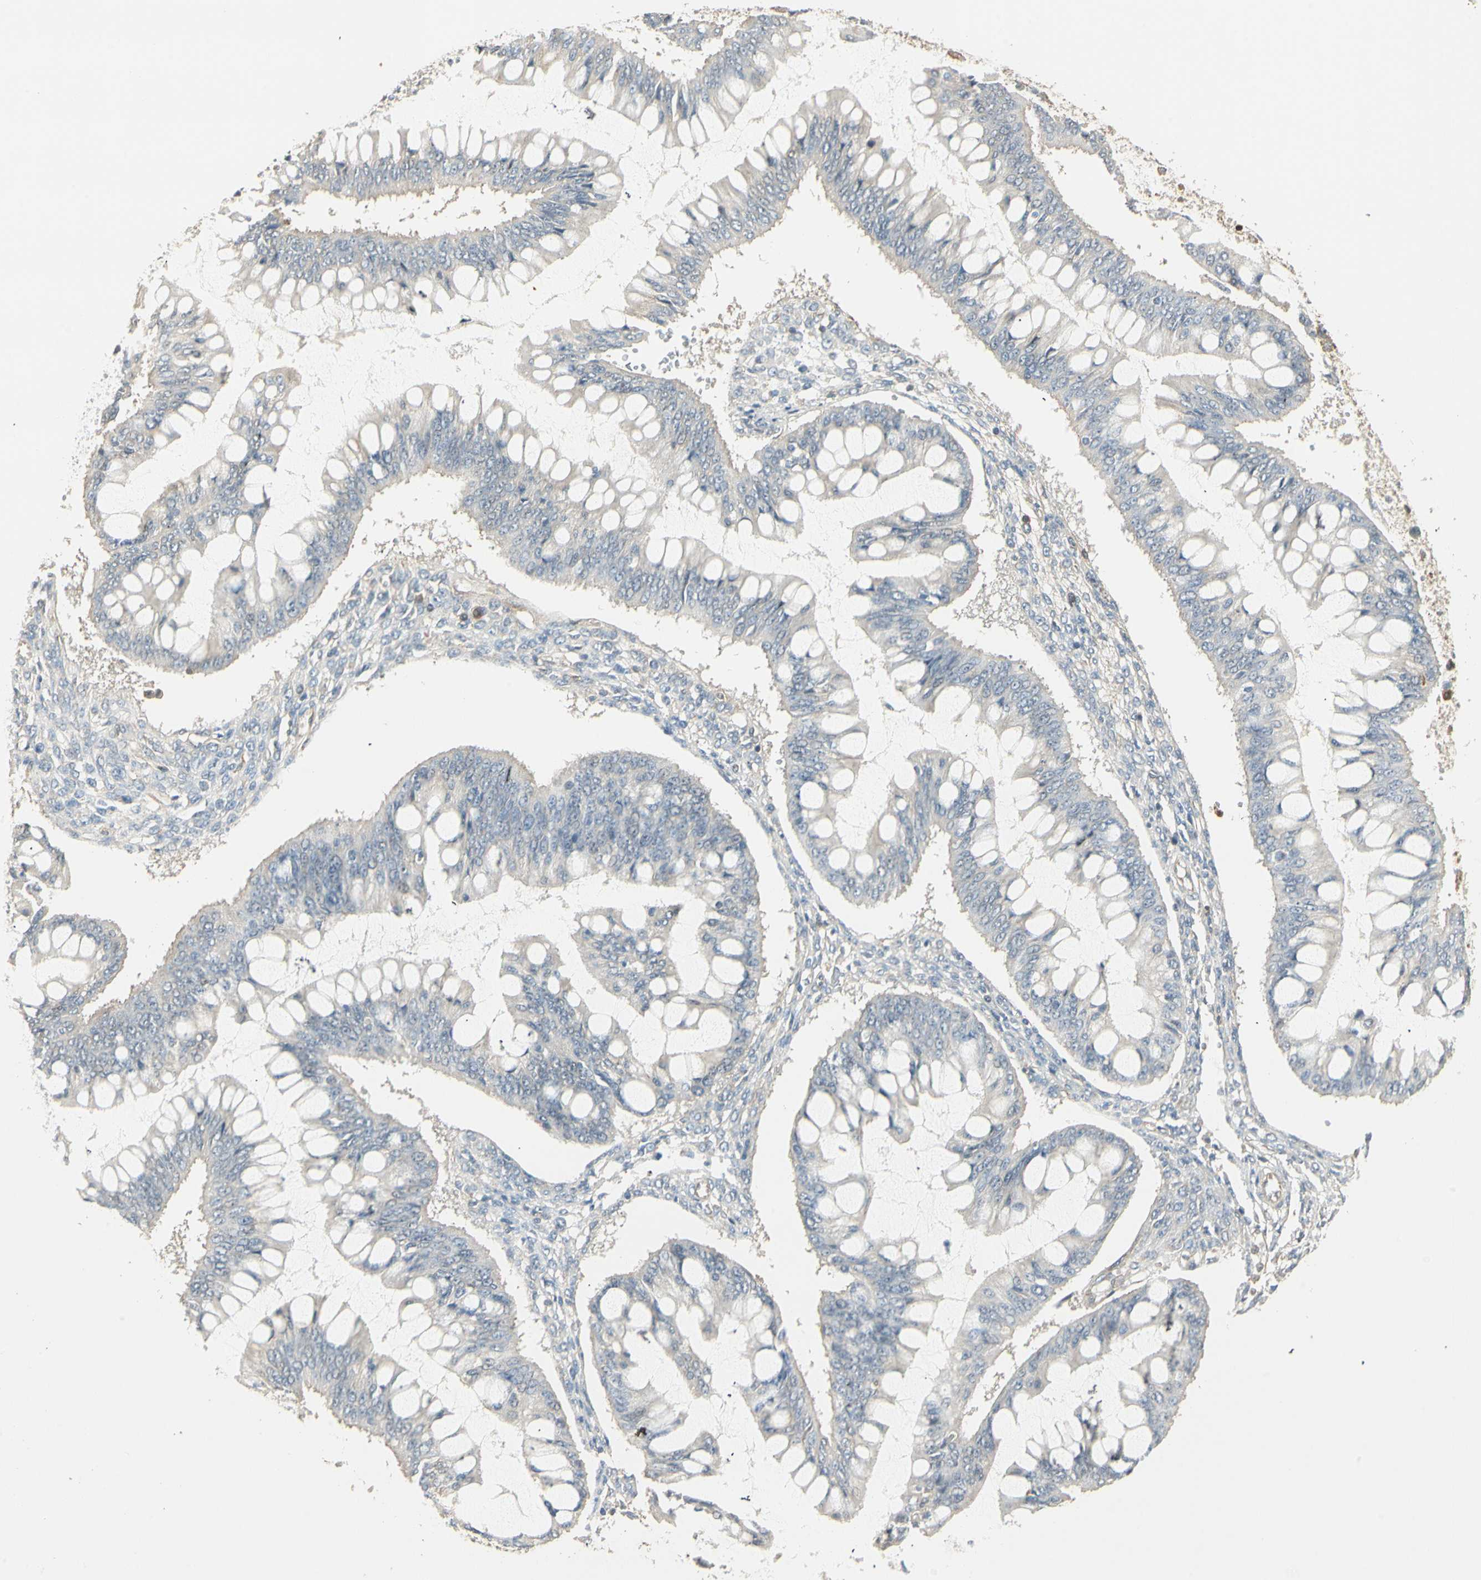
{"staining": {"intensity": "negative", "quantity": "none", "location": "none"}, "tissue": "ovarian cancer", "cell_type": "Tumor cells", "image_type": "cancer", "snomed": [{"axis": "morphology", "description": "Cystadenocarcinoma, mucinous, NOS"}, {"axis": "topography", "description": "Ovary"}], "caption": "DAB immunohistochemical staining of ovarian cancer (mucinous cystadenocarcinoma) demonstrates no significant staining in tumor cells.", "gene": "CRLF3", "patient": {"sex": "female", "age": 73}}